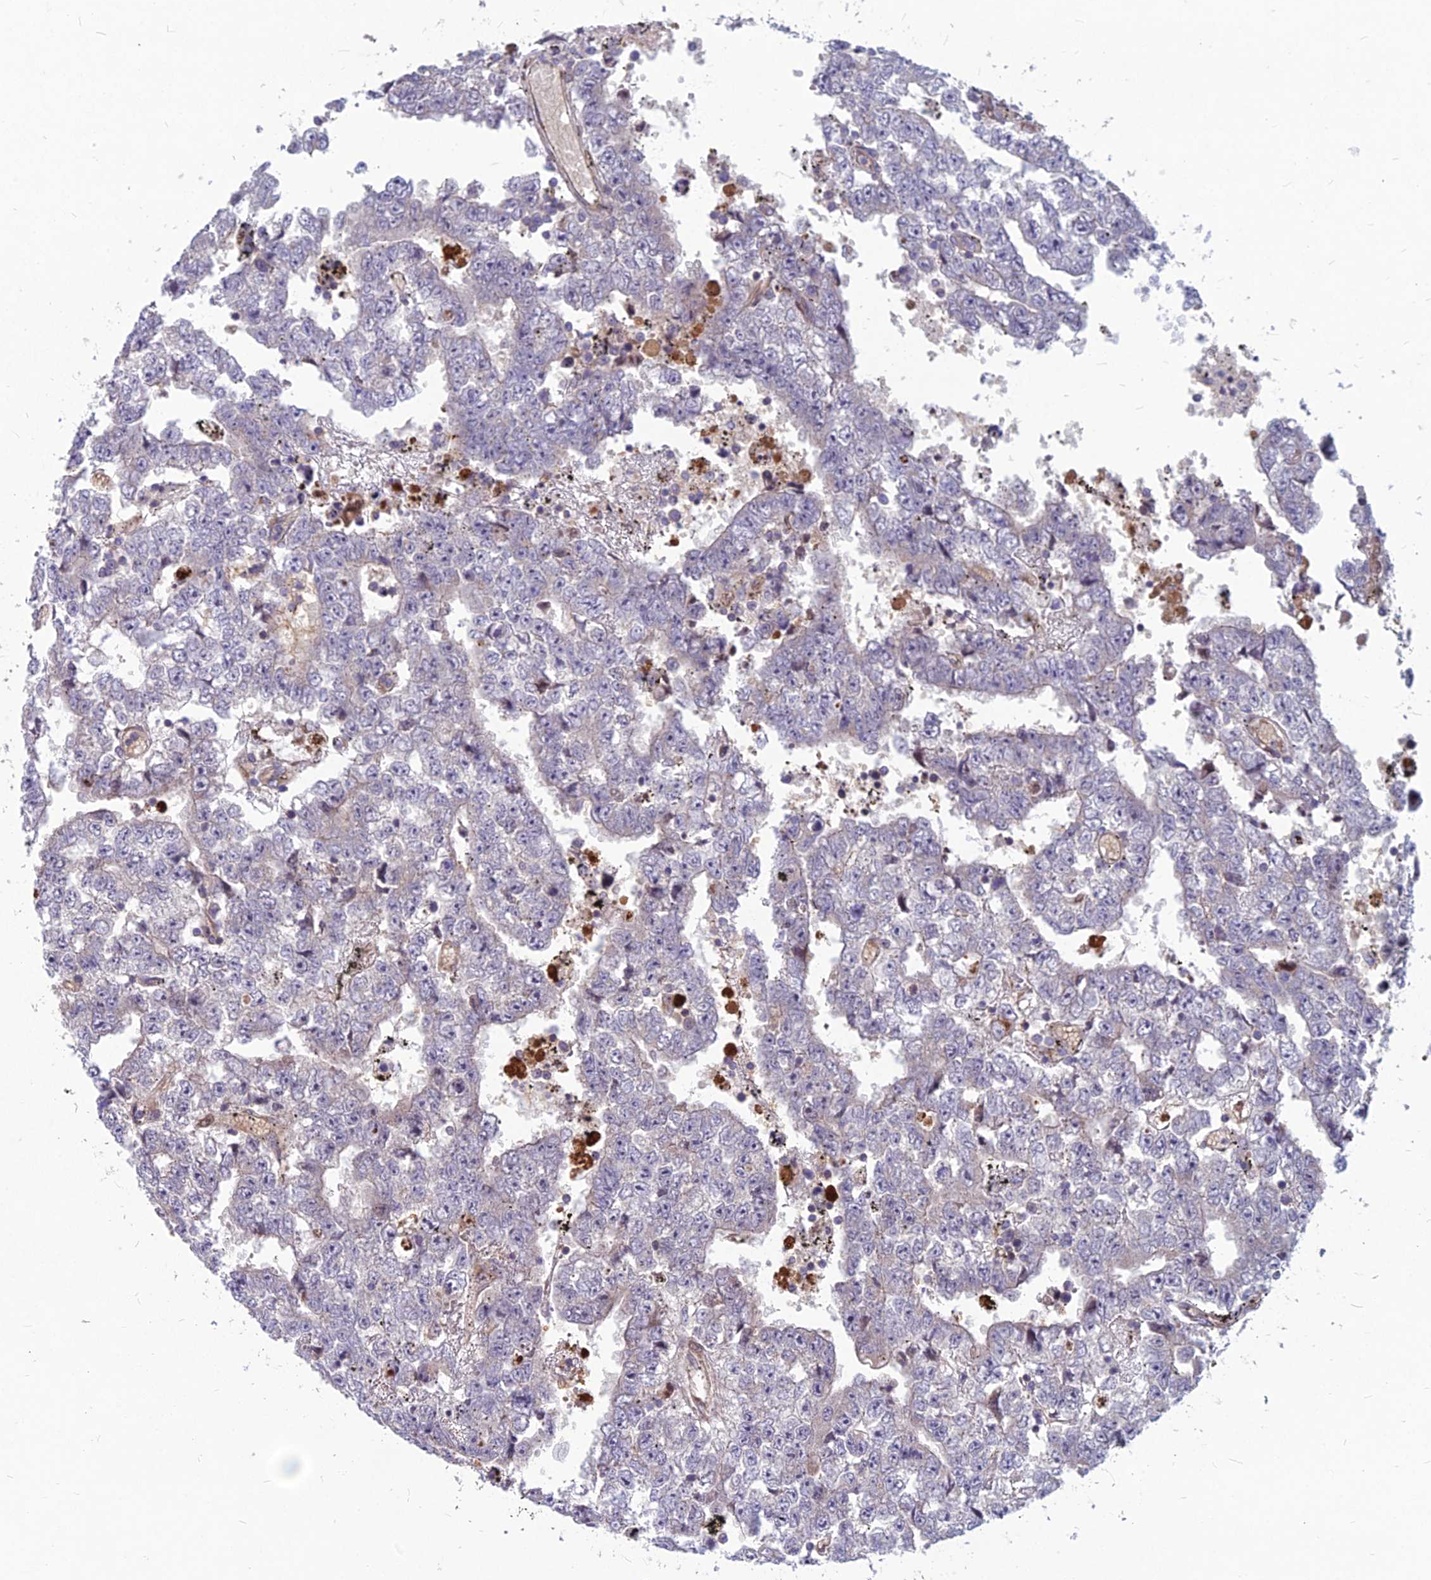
{"staining": {"intensity": "negative", "quantity": "none", "location": "none"}, "tissue": "testis cancer", "cell_type": "Tumor cells", "image_type": "cancer", "snomed": [{"axis": "morphology", "description": "Carcinoma, Embryonal, NOS"}, {"axis": "topography", "description": "Testis"}], "caption": "The histopathology image reveals no staining of tumor cells in embryonal carcinoma (testis). Nuclei are stained in blue.", "gene": "MFSD8", "patient": {"sex": "male", "age": 25}}